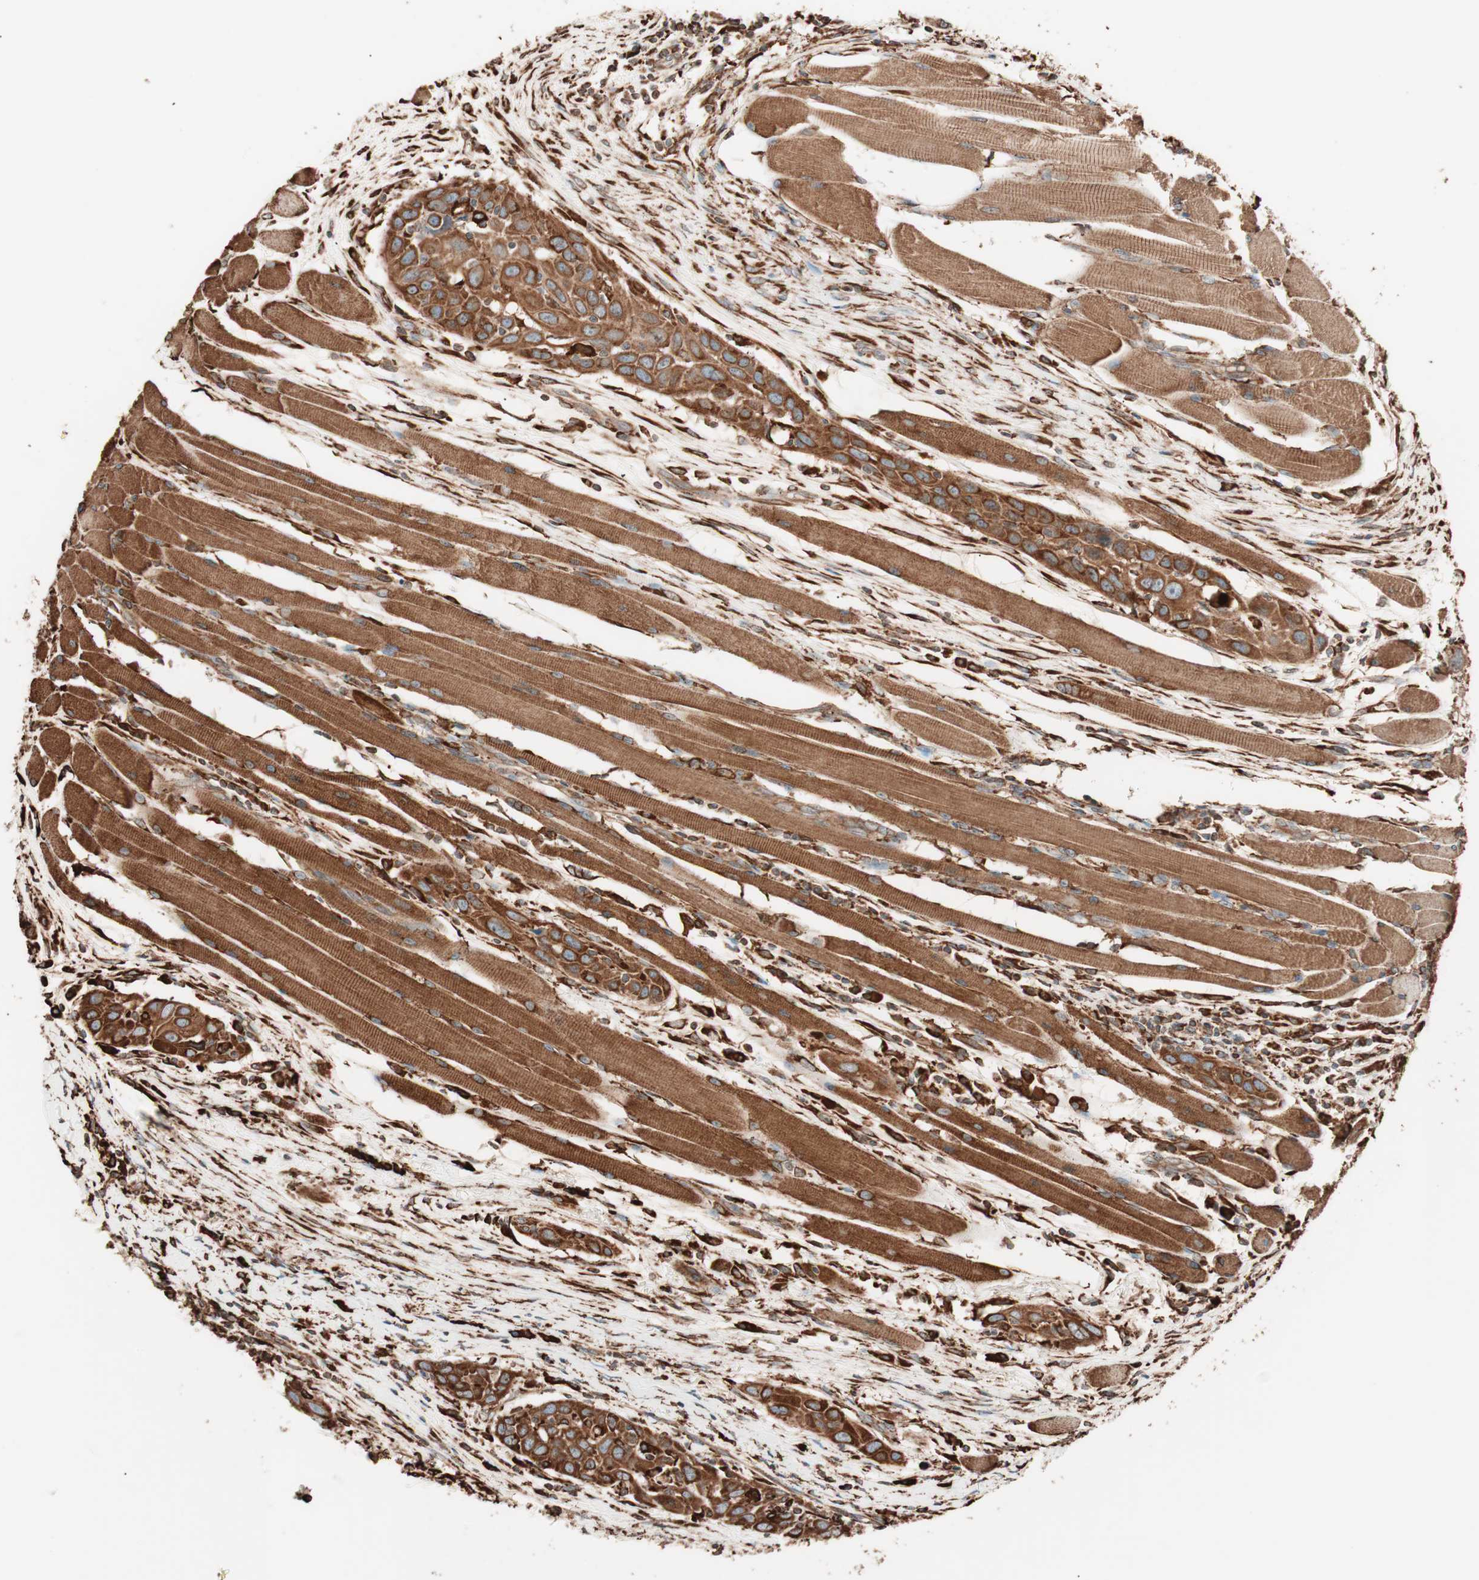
{"staining": {"intensity": "strong", "quantity": ">75%", "location": "cytoplasmic/membranous"}, "tissue": "head and neck cancer", "cell_type": "Tumor cells", "image_type": "cancer", "snomed": [{"axis": "morphology", "description": "Squamous cell carcinoma, NOS"}, {"axis": "topography", "description": "Oral tissue"}, {"axis": "topography", "description": "Head-Neck"}], "caption": "Tumor cells exhibit strong cytoplasmic/membranous expression in approximately >75% of cells in head and neck cancer.", "gene": "VEGFA", "patient": {"sex": "female", "age": 50}}